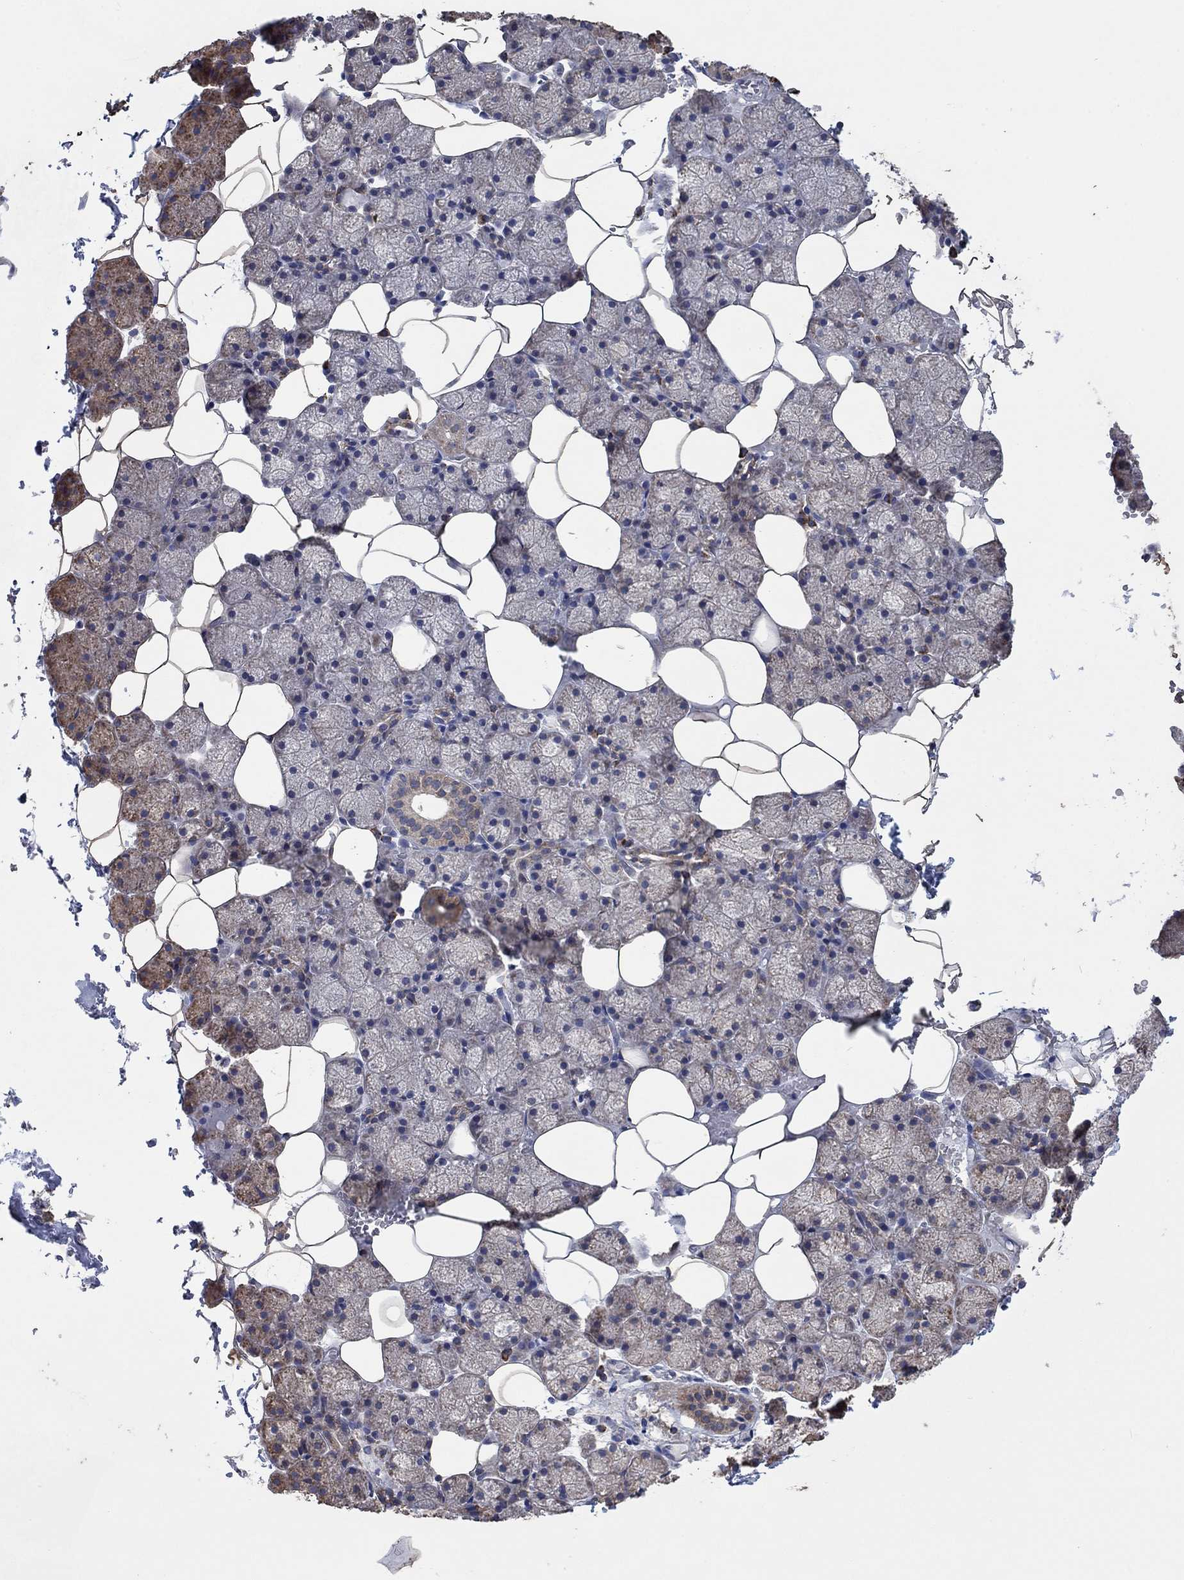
{"staining": {"intensity": "moderate", "quantity": "25%-75%", "location": "cytoplasmic/membranous"}, "tissue": "salivary gland", "cell_type": "Glandular cells", "image_type": "normal", "snomed": [{"axis": "morphology", "description": "Normal tissue, NOS"}, {"axis": "topography", "description": "Salivary gland"}], "caption": "IHC of normal salivary gland shows medium levels of moderate cytoplasmic/membranous expression in about 25%-75% of glandular cells. The staining was performed using DAB to visualize the protein expression in brown, while the nuclei were stained in blue with hematoxylin (Magnification: 20x).", "gene": "NCEH1", "patient": {"sex": "male", "age": 38}}